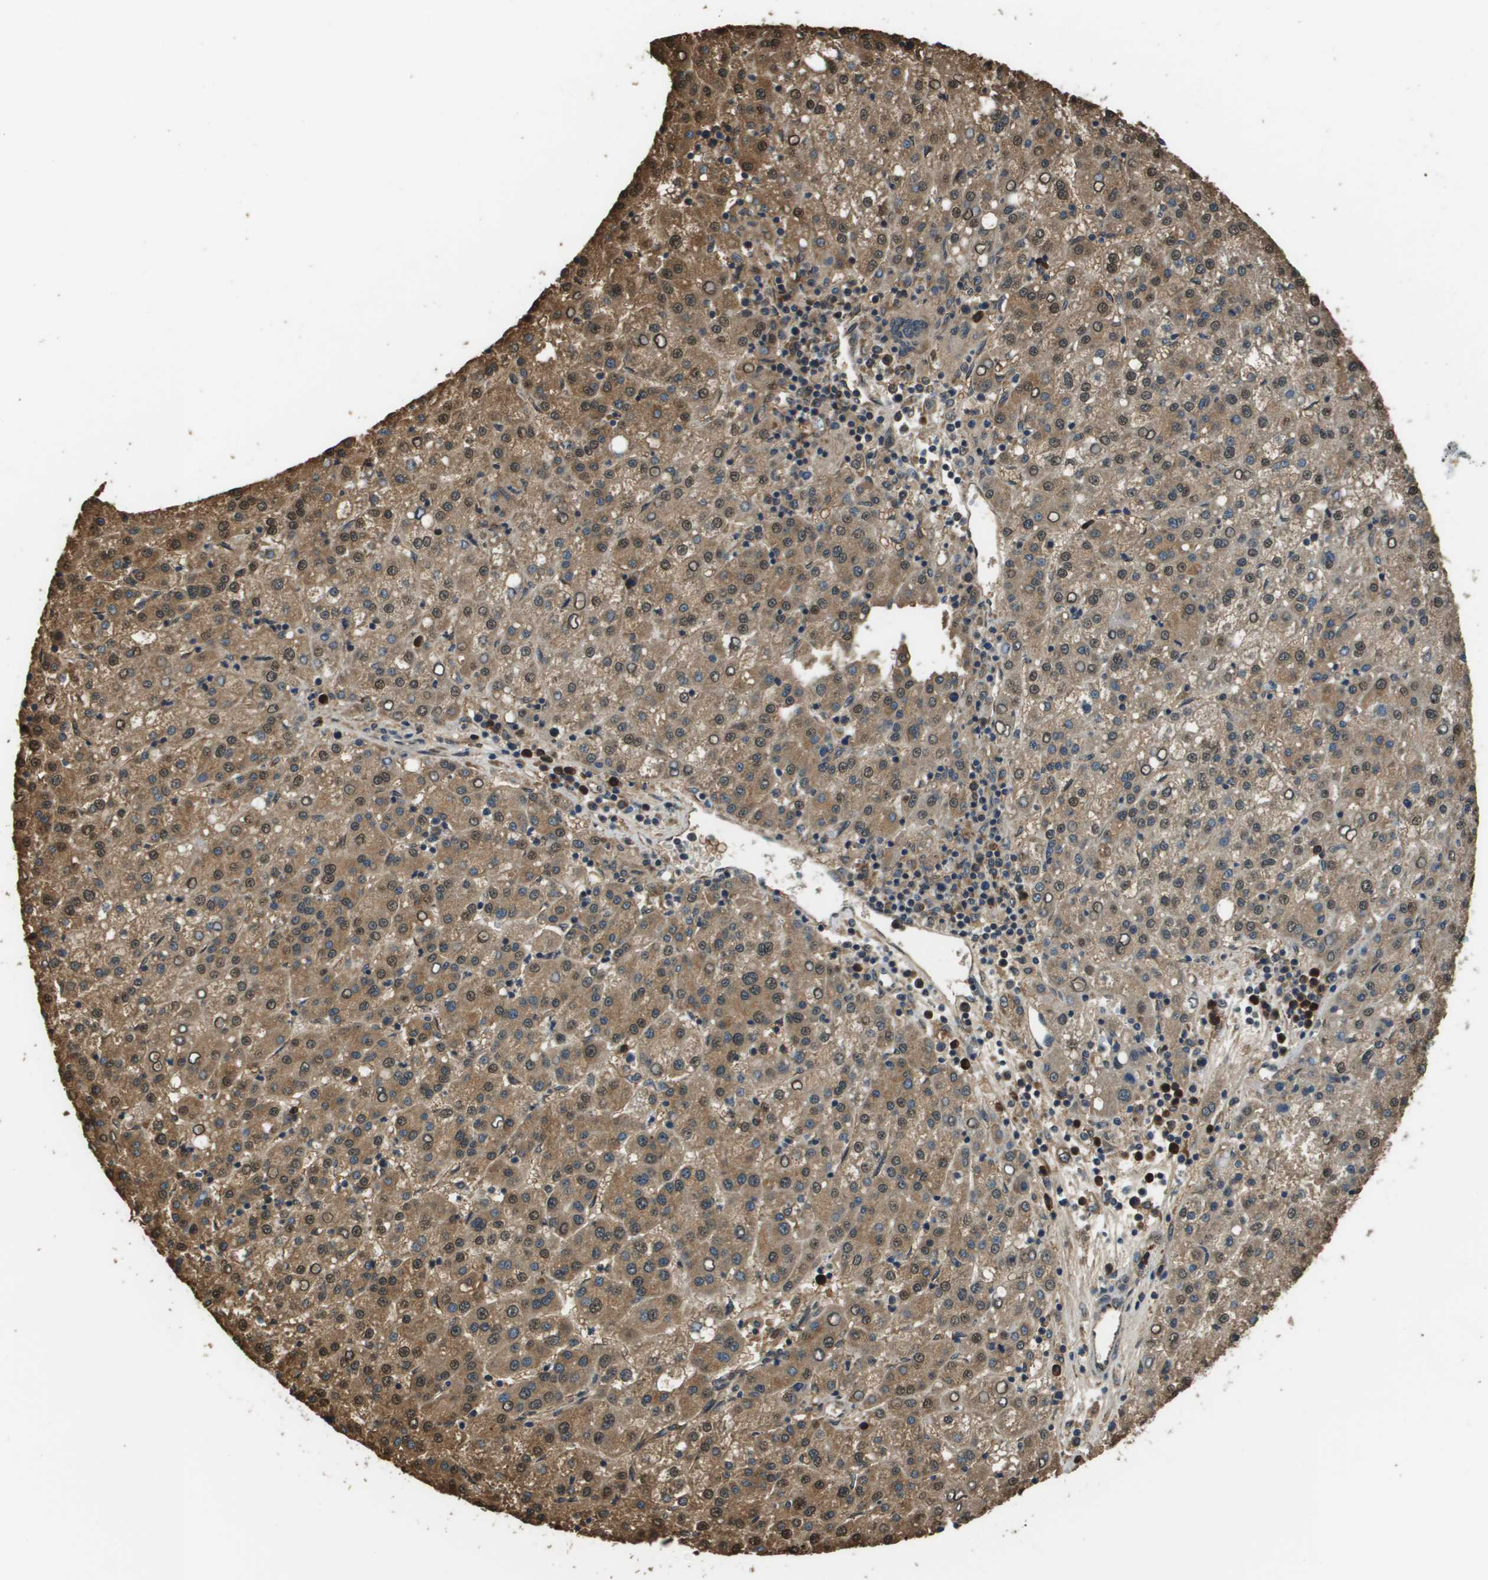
{"staining": {"intensity": "moderate", "quantity": ">75%", "location": "cytoplasmic/membranous"}, "tissue": "liver cancer", "cell_type": "Tumor cells", "image_type": "cancer", "snomed": [{"axis": "morphology", "description": "Carcinoma, Hepatocellular, NOS"}, {"axis": "topography", "description": "Liver"}], "caption": "Immunohistochemical staining of liver cancer reveals medium levels of moderate cytoplasmic/membranous staining in about >75% of tumor cells. The staining was performed using DAB, with brown indicating positive protein expression. Nuclei are stained blue with hematoxylin.", "gene": "SEC62", "patient": {"sex": "female", "age": 58}}